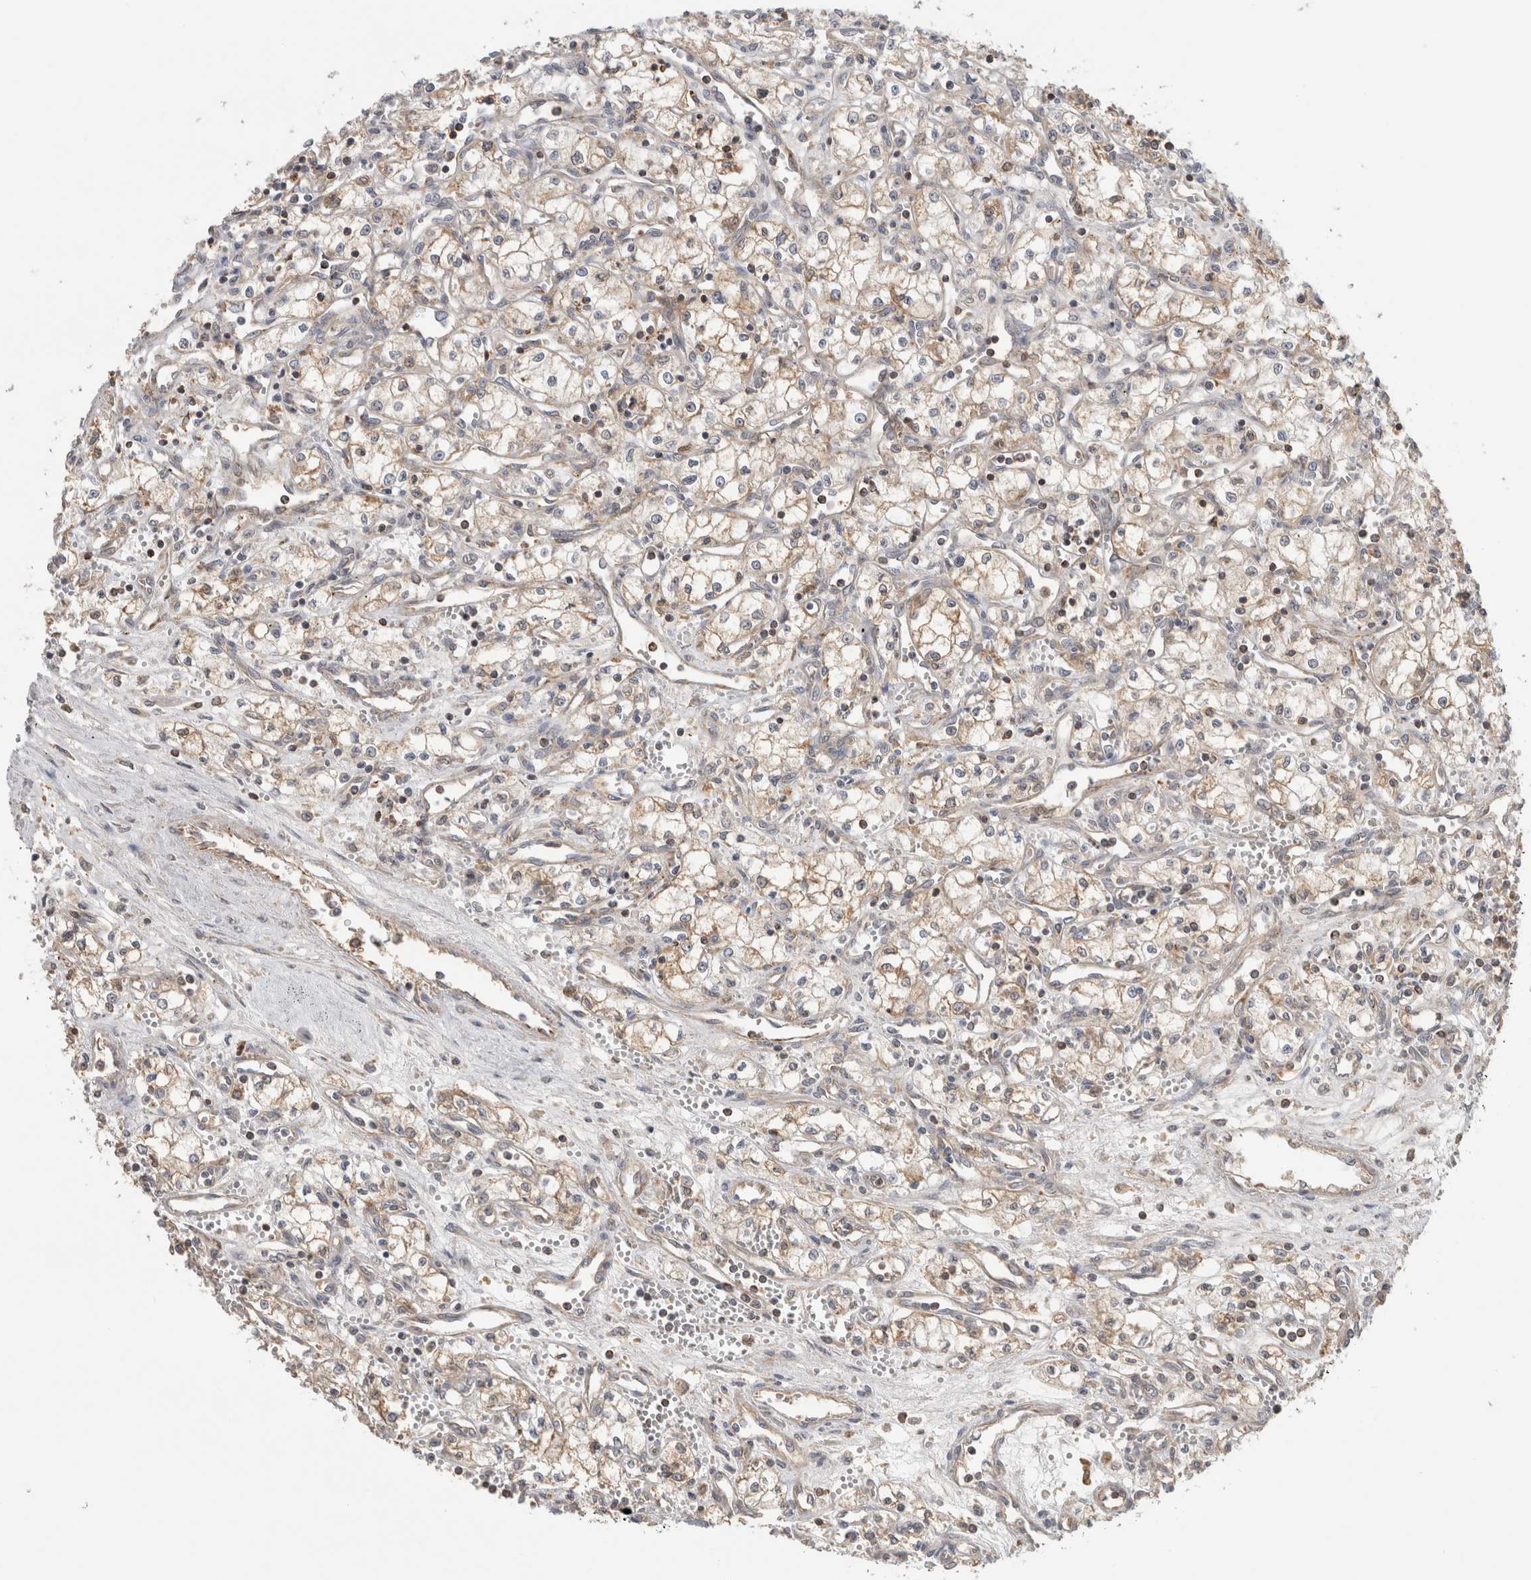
{"staining": {"intensity": "weak", "quantity": "25%-75%", "location": "cytoplasmic/membranous"}, "tissue": "renal cancer", "cell_type": "Tumor cells", "image_type": "cancer", "snomed": [{"axis": "morphology", "description": "Adenocarcinoma, NOS"}, {"axis": "topography", "description": "Kidney"}], "caption": "This is an image of immunohistochemistry (IHC) staining of renal adenocarcinoma, which shows weak expression in the cytoplasmic/membranous of tumor cells.", "gene": "IMMP2L", "patient": {"sex": "male", "age": 59}}